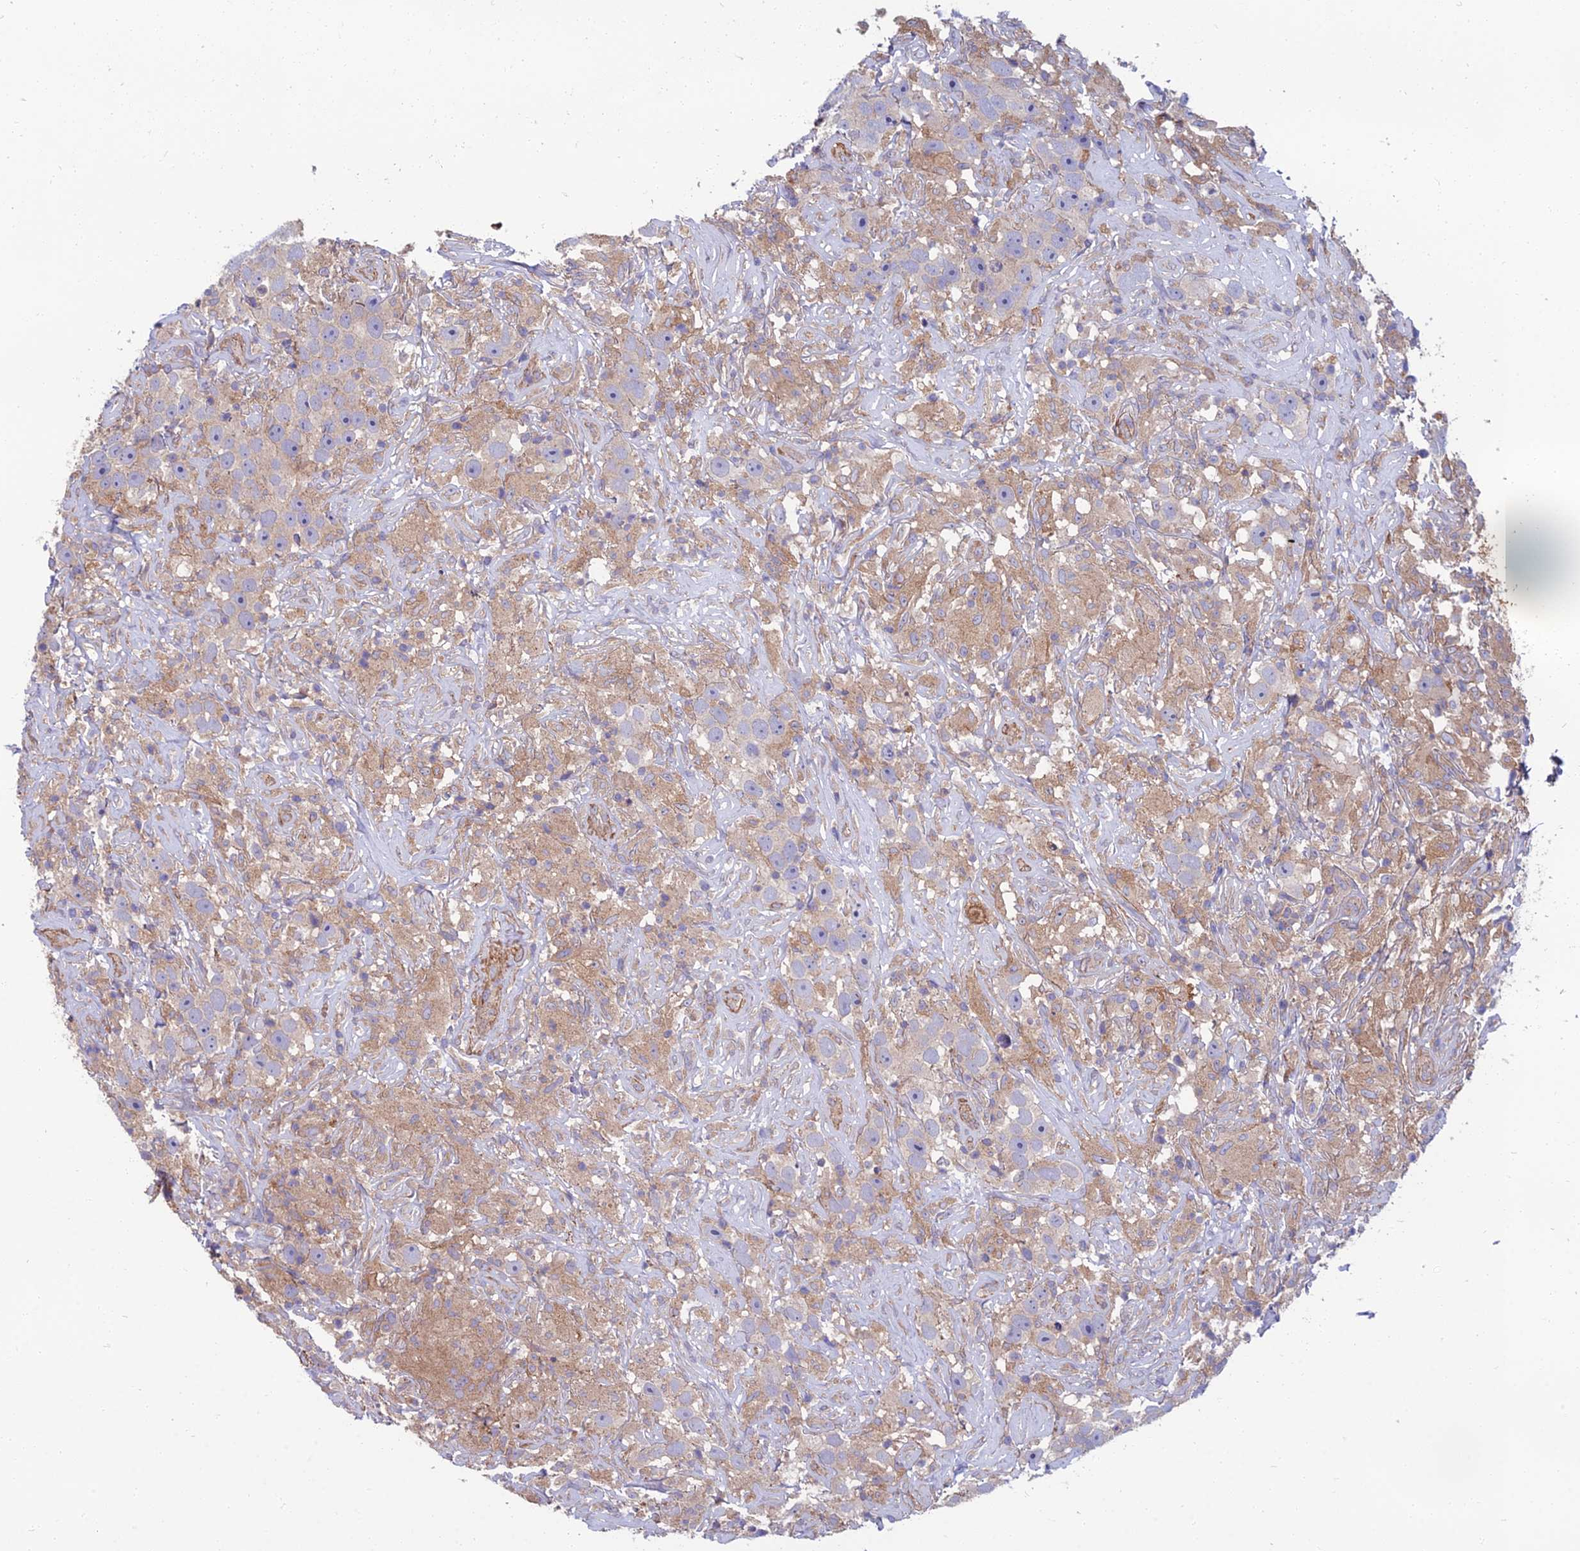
{"staining": {"intensity": "weak", "quantity": "<25%", "location": "cytoplasmic/membranous"}, "tissue": "testis cancer", "cell_type": "Tumor cells", "image_type": "cancer", "snomed": [{"axis": "morphology", "description": "Seminoma, NOS"}, {"axis": "topography", "description": "Testis"}], "caption": "DAB immunohistochemical staining of testis cancer demonstrates no significant expression in tumor cells.", "gene": "WDR24", "patient": {"sex": "male", "age": 49}}